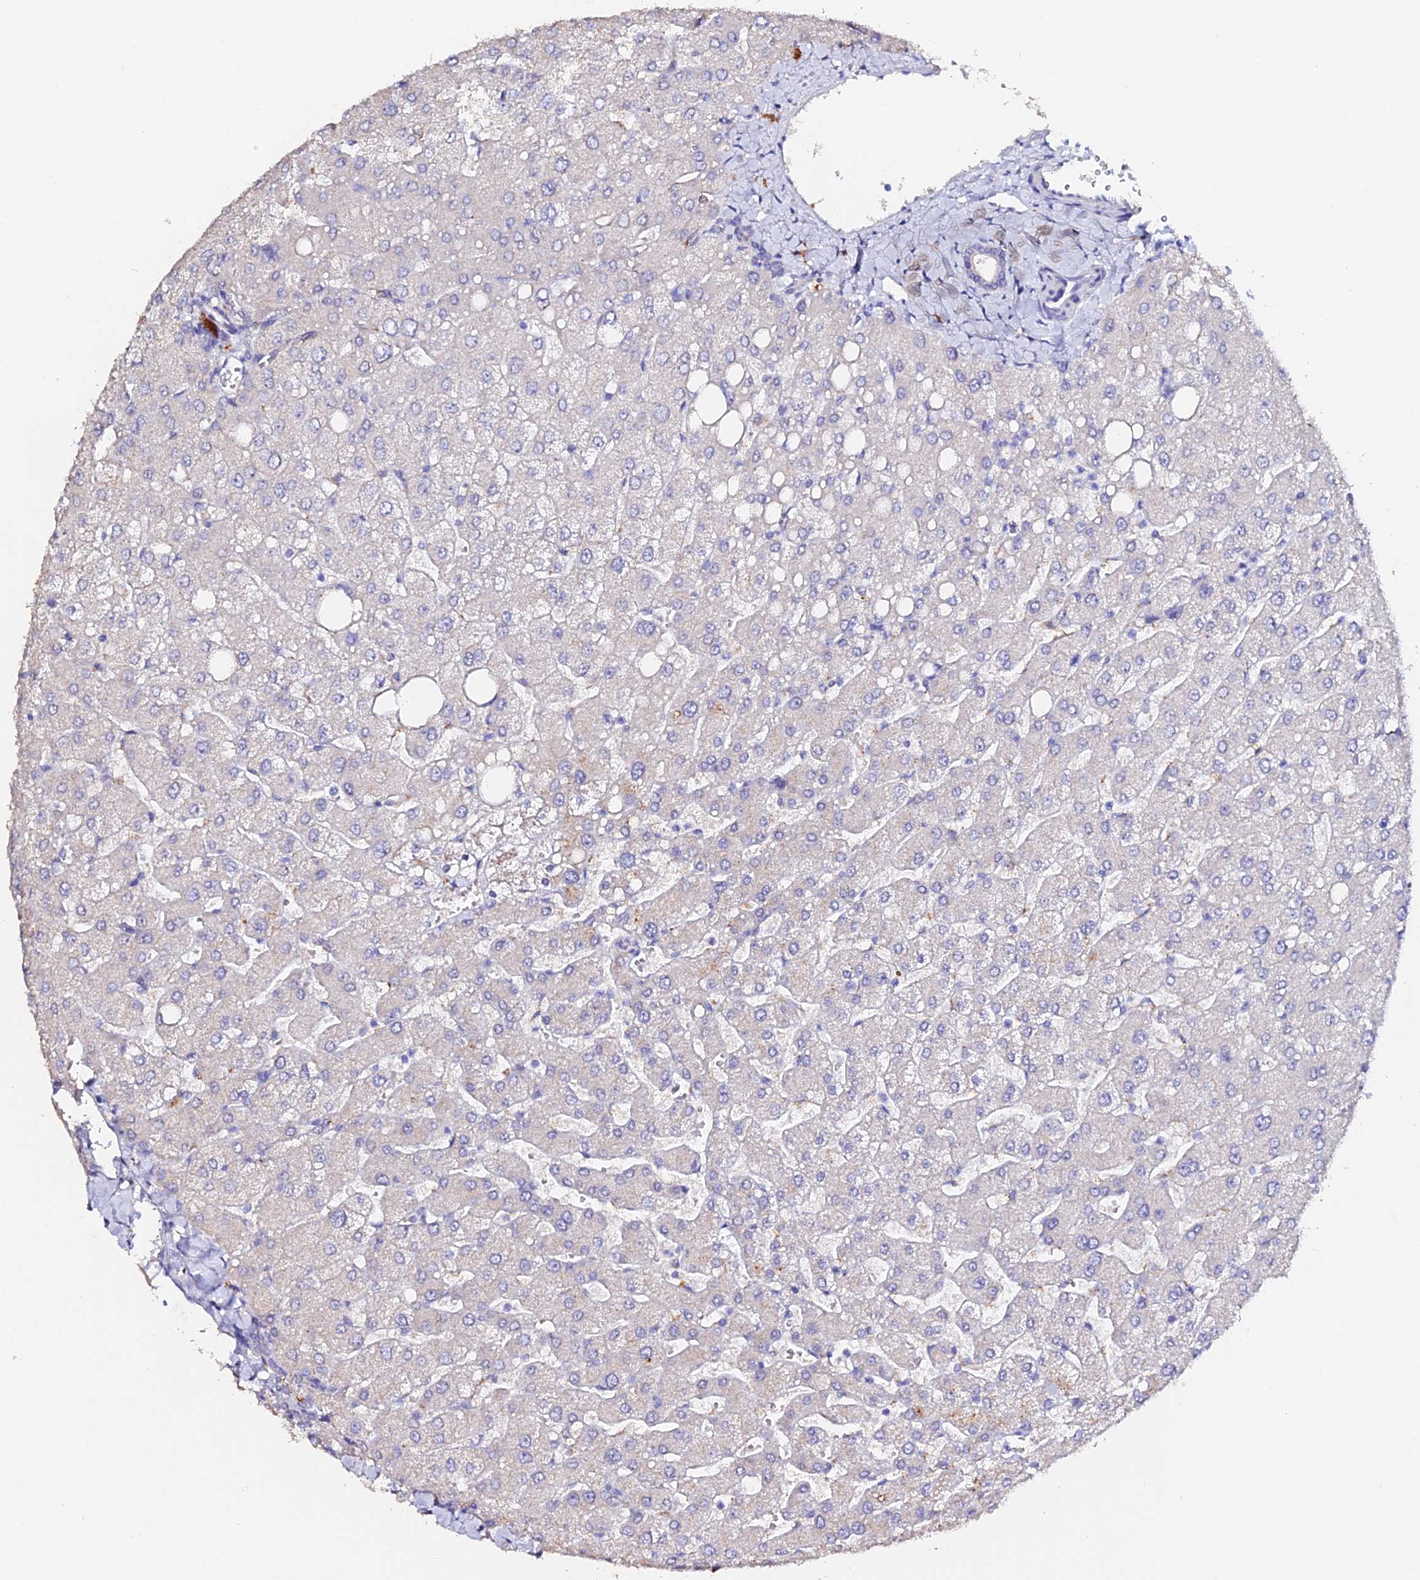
{"staining": {"intensity": "negative", "quantity": "none", "location": "none"}, "tissue": "liver", "cell_type": "Cholangiocytes", "image_type": "normal", "snomed": [{"axis": "morphology", "description": "Normal tissue, NOS"}, {"axis": "topography", "description": "Liver"}], "caption": "Immunohistochemistry image of benign liver stained for a protein (brown), which demonstrates no expression in cholangiocytes. (DAB IHC, high magnification).", "gene": "ESM1", "patient": {"sex": "male", "age": 55}}